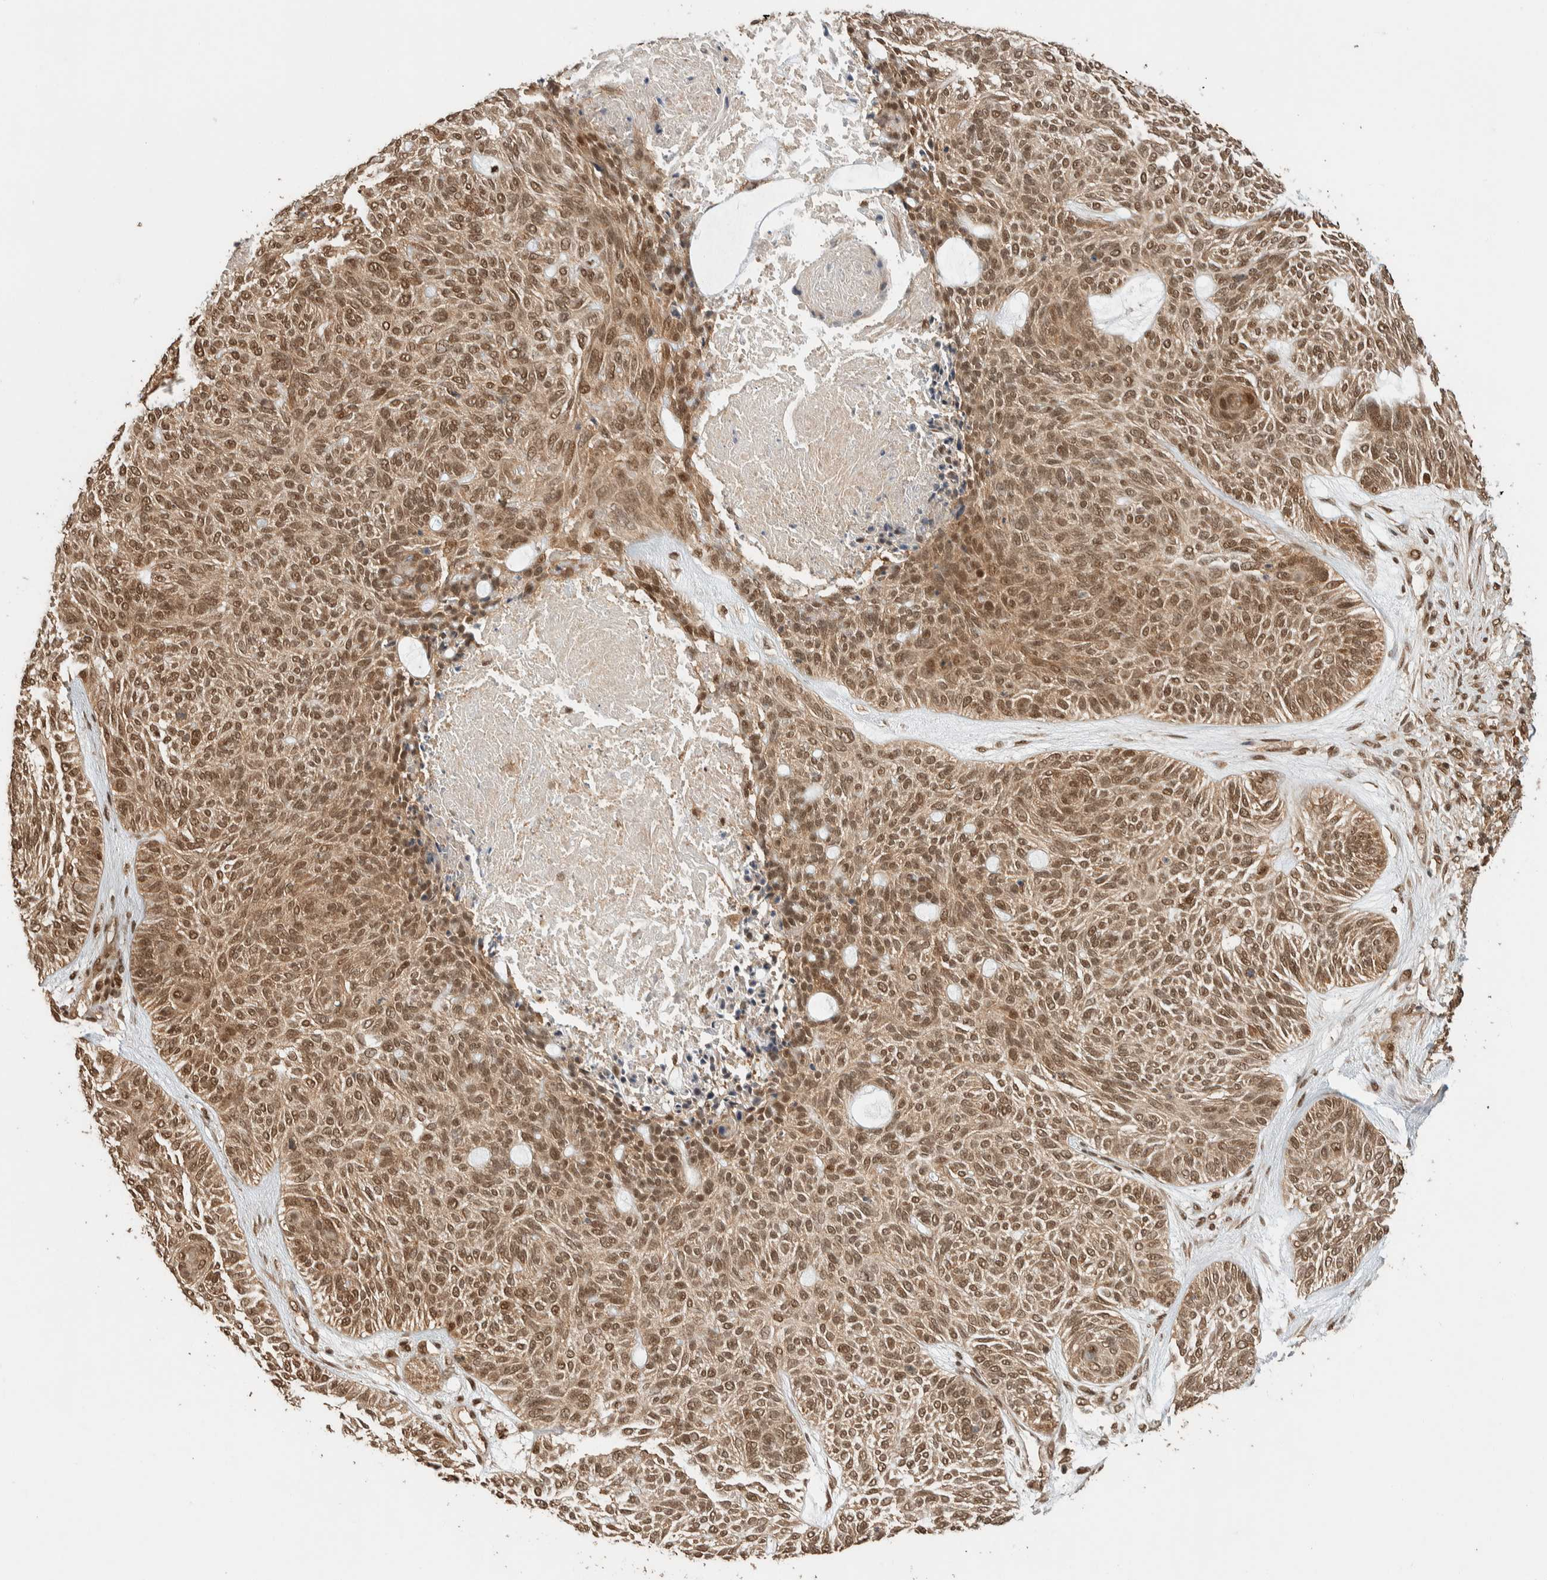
{"staining": {"intensity": "moderate", "quantity": ">75%", "location": "cytoplasmic/membranous,nuclear"}, "tissue": "skin cancer", "cell_type": "Tumor cells", "image_type": "cancer", "snomed": [{"axis": "morphology", "description": "Basal cell carcinoma"}, {"axis": "topography", "description": "Skin"}], "caption": "Approximately >75% of tumor cells in human skin basal cell carcinoma reveal moderate cytoplasmic/membranous and nuclear protein expression as visualized by brown immunohistochemical staining.", "gene": "ZBTB2", "patient": {"sex": "male", "age": 55}}